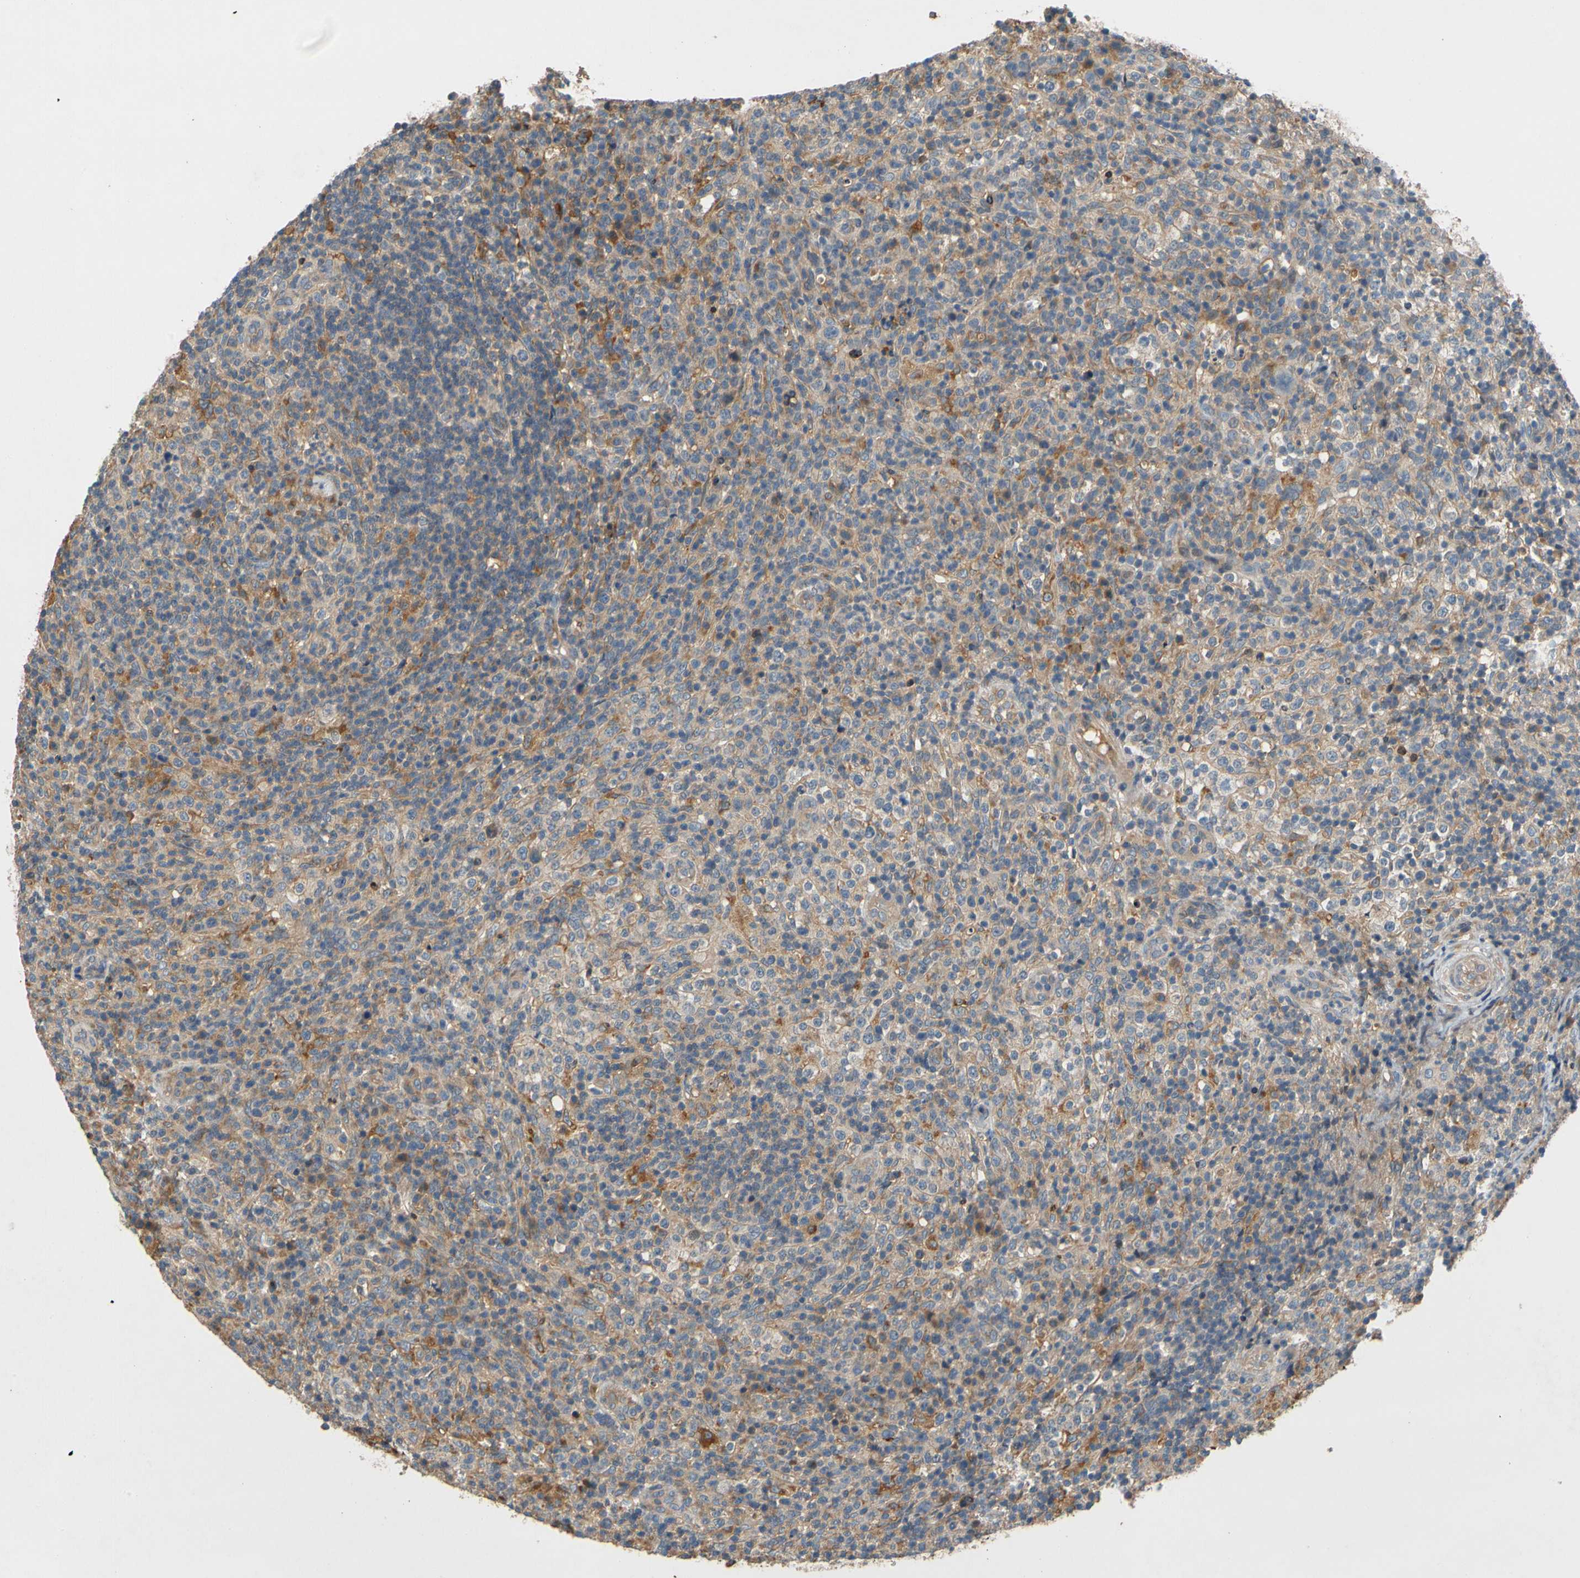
{"staining": {"intensity": "moderate", "quantity": "25%-75%", "location": "cytoplasmic/membranous"}, "tissue": "lymphoma", "cell_type": "Tumor cells", "image_type": "cancer", "snomed": [{"axis": "morphology", "description": "Malignant lymphoma, non-Hodgkin's type, High grade"}, {"axis": "topography", "description": "Lymph node"}], "caption": "Lymphoma stained with a brown dye displays moderate cytoplasmic/membranous positive staining in approximately 25%-75% of tumor cells.", "gene": "USP46", "patient": {"sex": "female", "age": 76}}